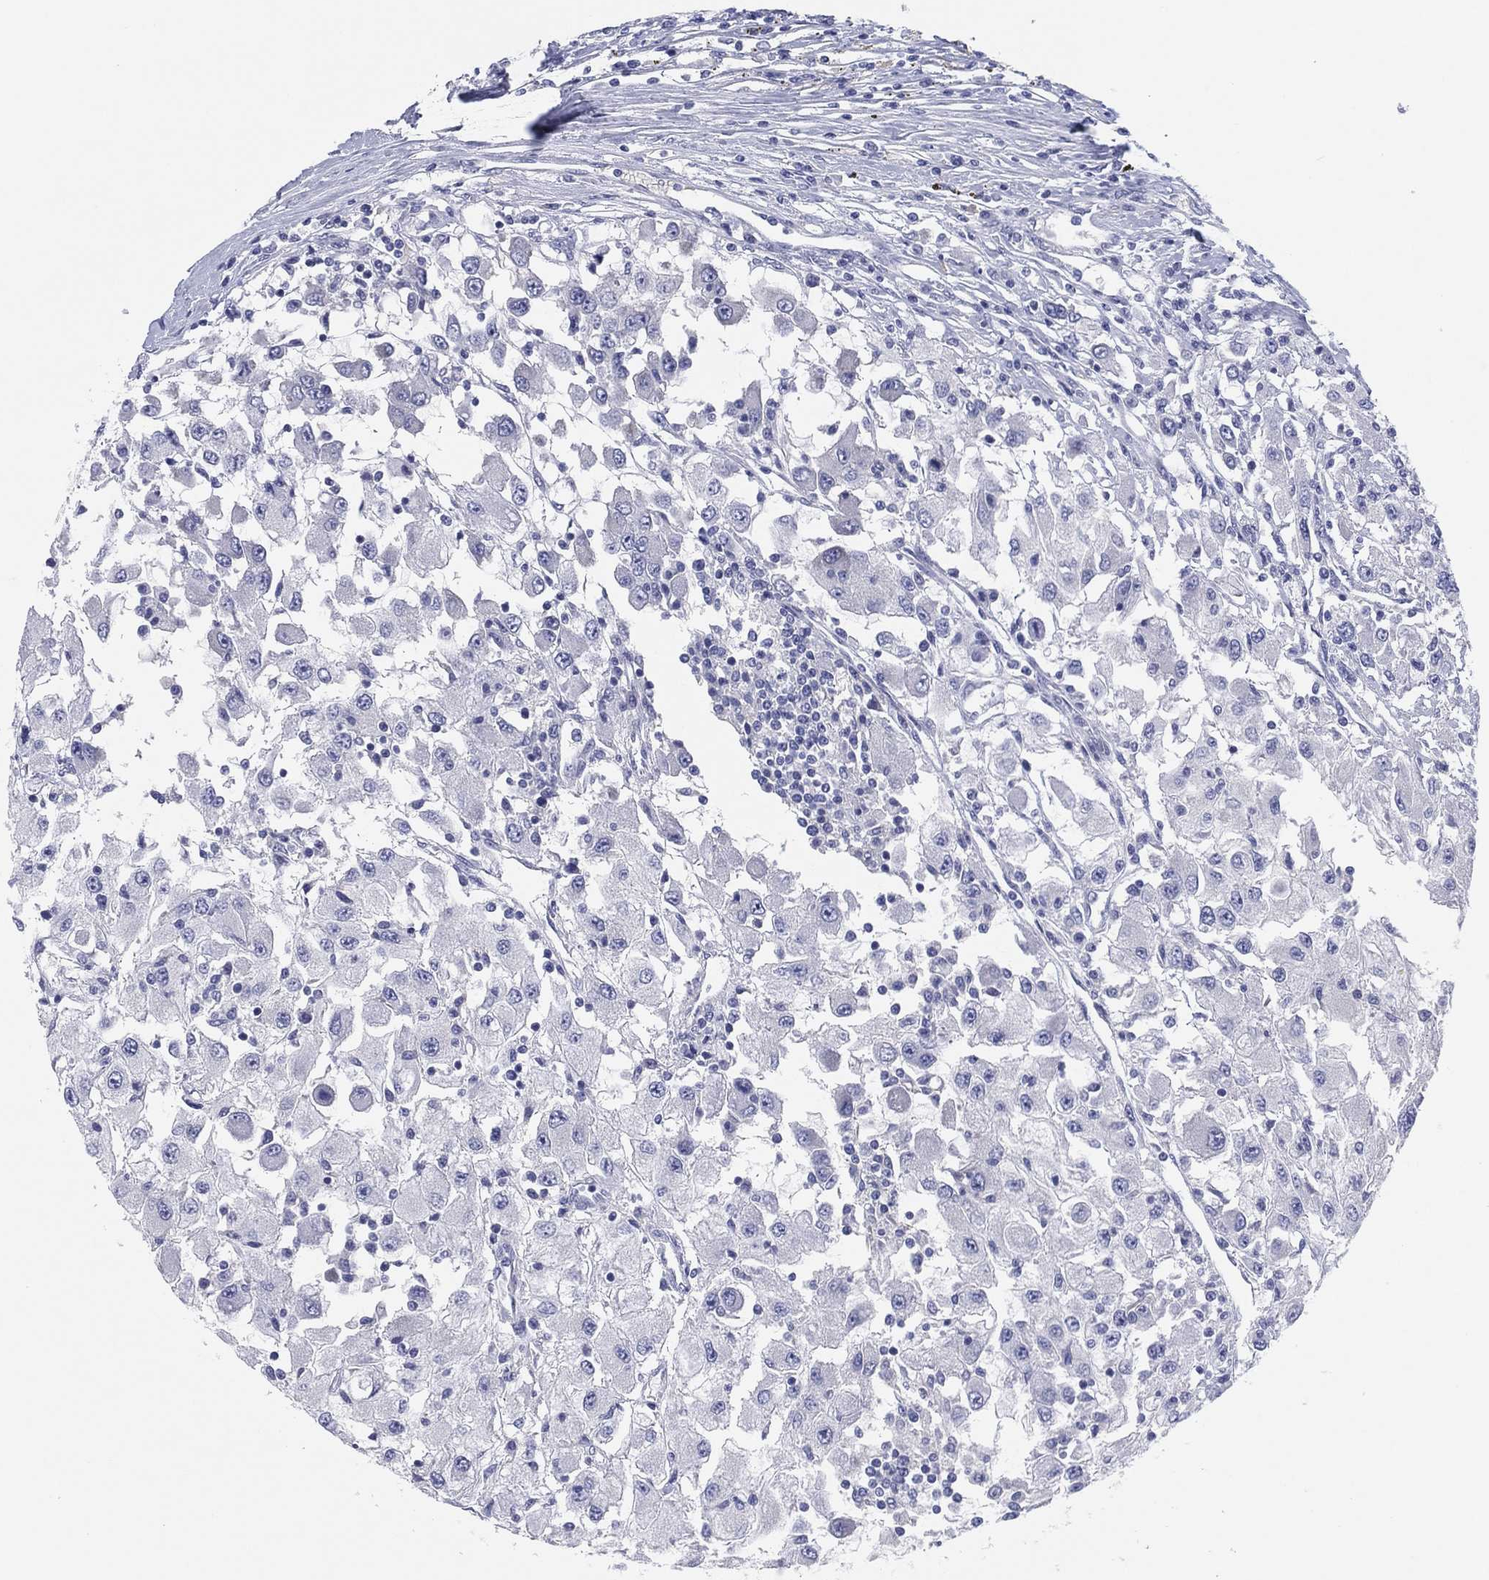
{"staining": {"intensity": "negative", "quantity": "none", "location": "none"}, "tissue": "renal cancer", "cell_type": "Tumor cells", "image_type": "cancer", "snomed": [{"axis": "morphology", "description": "Adenocarcinoma, NOS"}, {"axis": "topography", "description": "Kidney"}], "caption": "Tumor cells are negative for brown protein staining in renal adenocarcinoma.", "gene": "HEATR4", "patient": {"sex": "female", "age": 67}}